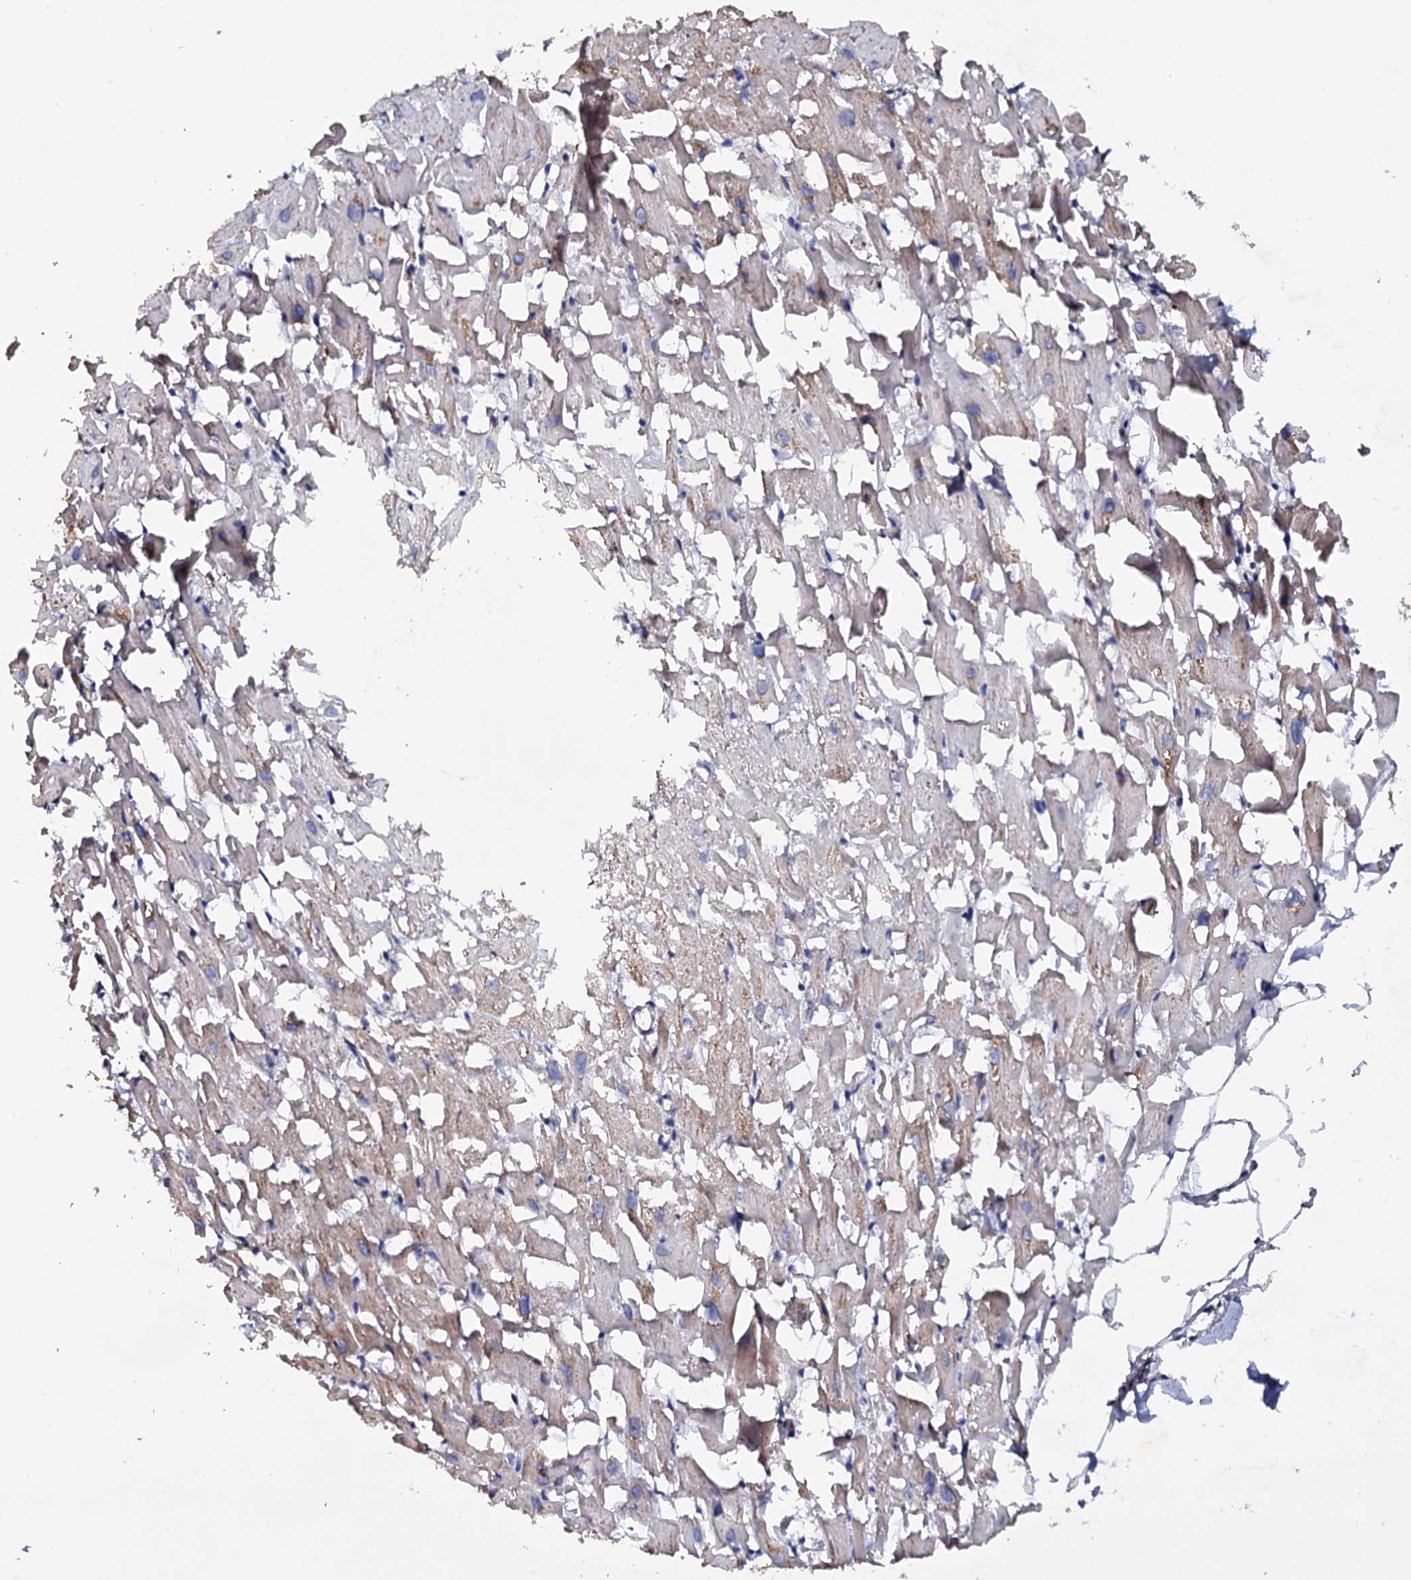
{"staining": {"intensity": "weak", "quantity": "25%-75%", "location": "cytoplasmic/membranous"}, "tissue": "heart muscle", "cell_type": "Cardiomyocytes", "image_type": "normal", "snomed": [{"axis": "morphology", "description": "Normal tissue, NOS"}, {"axis": "topography", "description": "Heart"}], "caption": "Cardiomyocytes reveal low levels of weak cytoplasmic/membranous staining in approximately 25%-75% of cells in unremarkable human heart muscle. The protein is shown in brown color, while the nuclei are stained blue.", "gene": "CRYL1", "patient": {"sex": "female", "age": 64}}